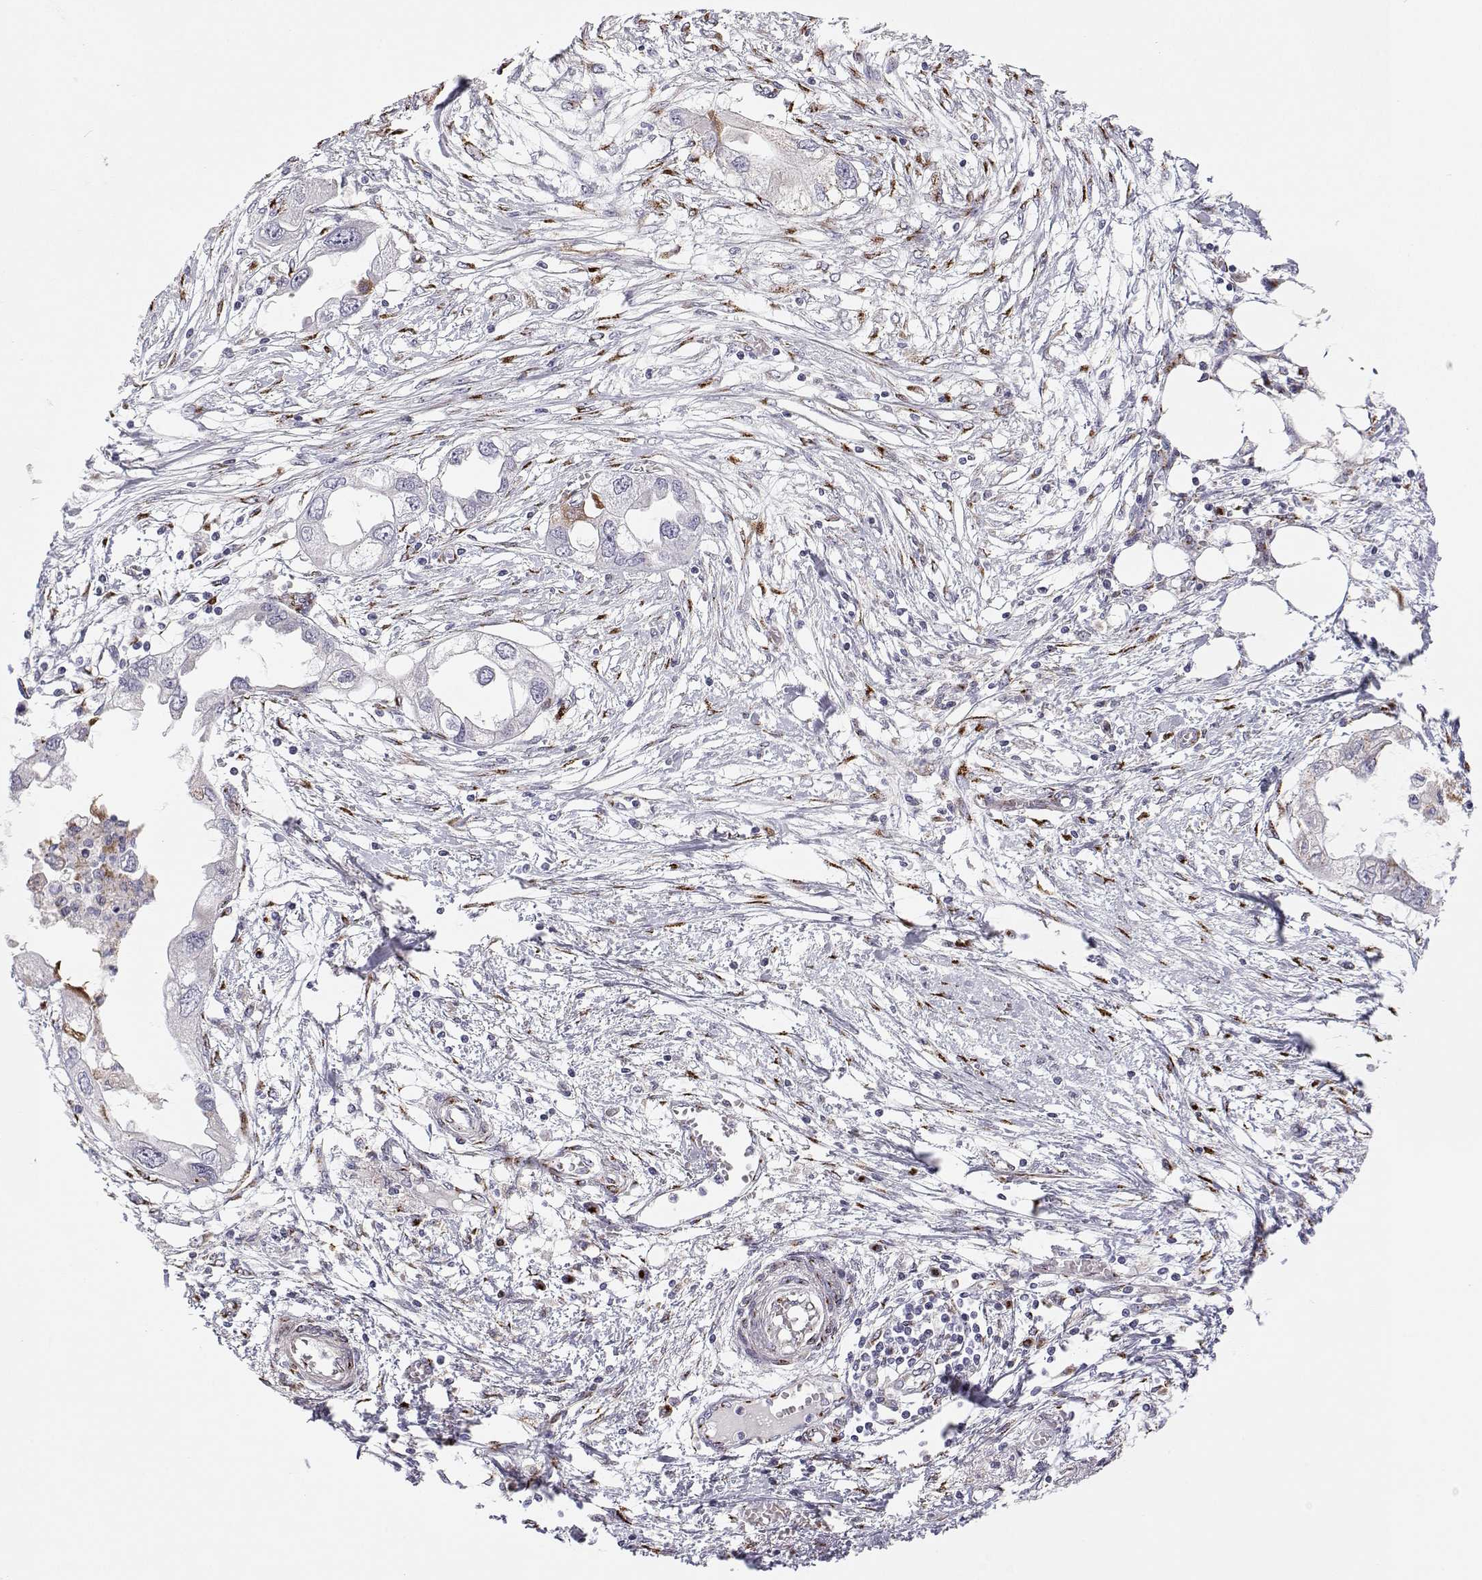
{"staining": {"intensity": "negative", "quantity": "none", "location": "none"}, "tissue": "endometrial cancer", "cell_type": "Tumor cells", "image_type": "cancer", "snomed": [{"axis": "morphology", "description": "Adenocarcinoma, NOS"}, {"axis": "morphology", "description": "Adenocarcinoma, metastatic, NOS"}, {"axis": "topography", "description": "Adipose tissue"}, {"axis": "topography", "description": "Endometrium"}], "caption": "Human adenocarcinoma (endometrial) stained for a protein using IHC shows no expression in tumor cells.", "gene": "STARD13", "patient": {"sex": "female", "age": 67}}